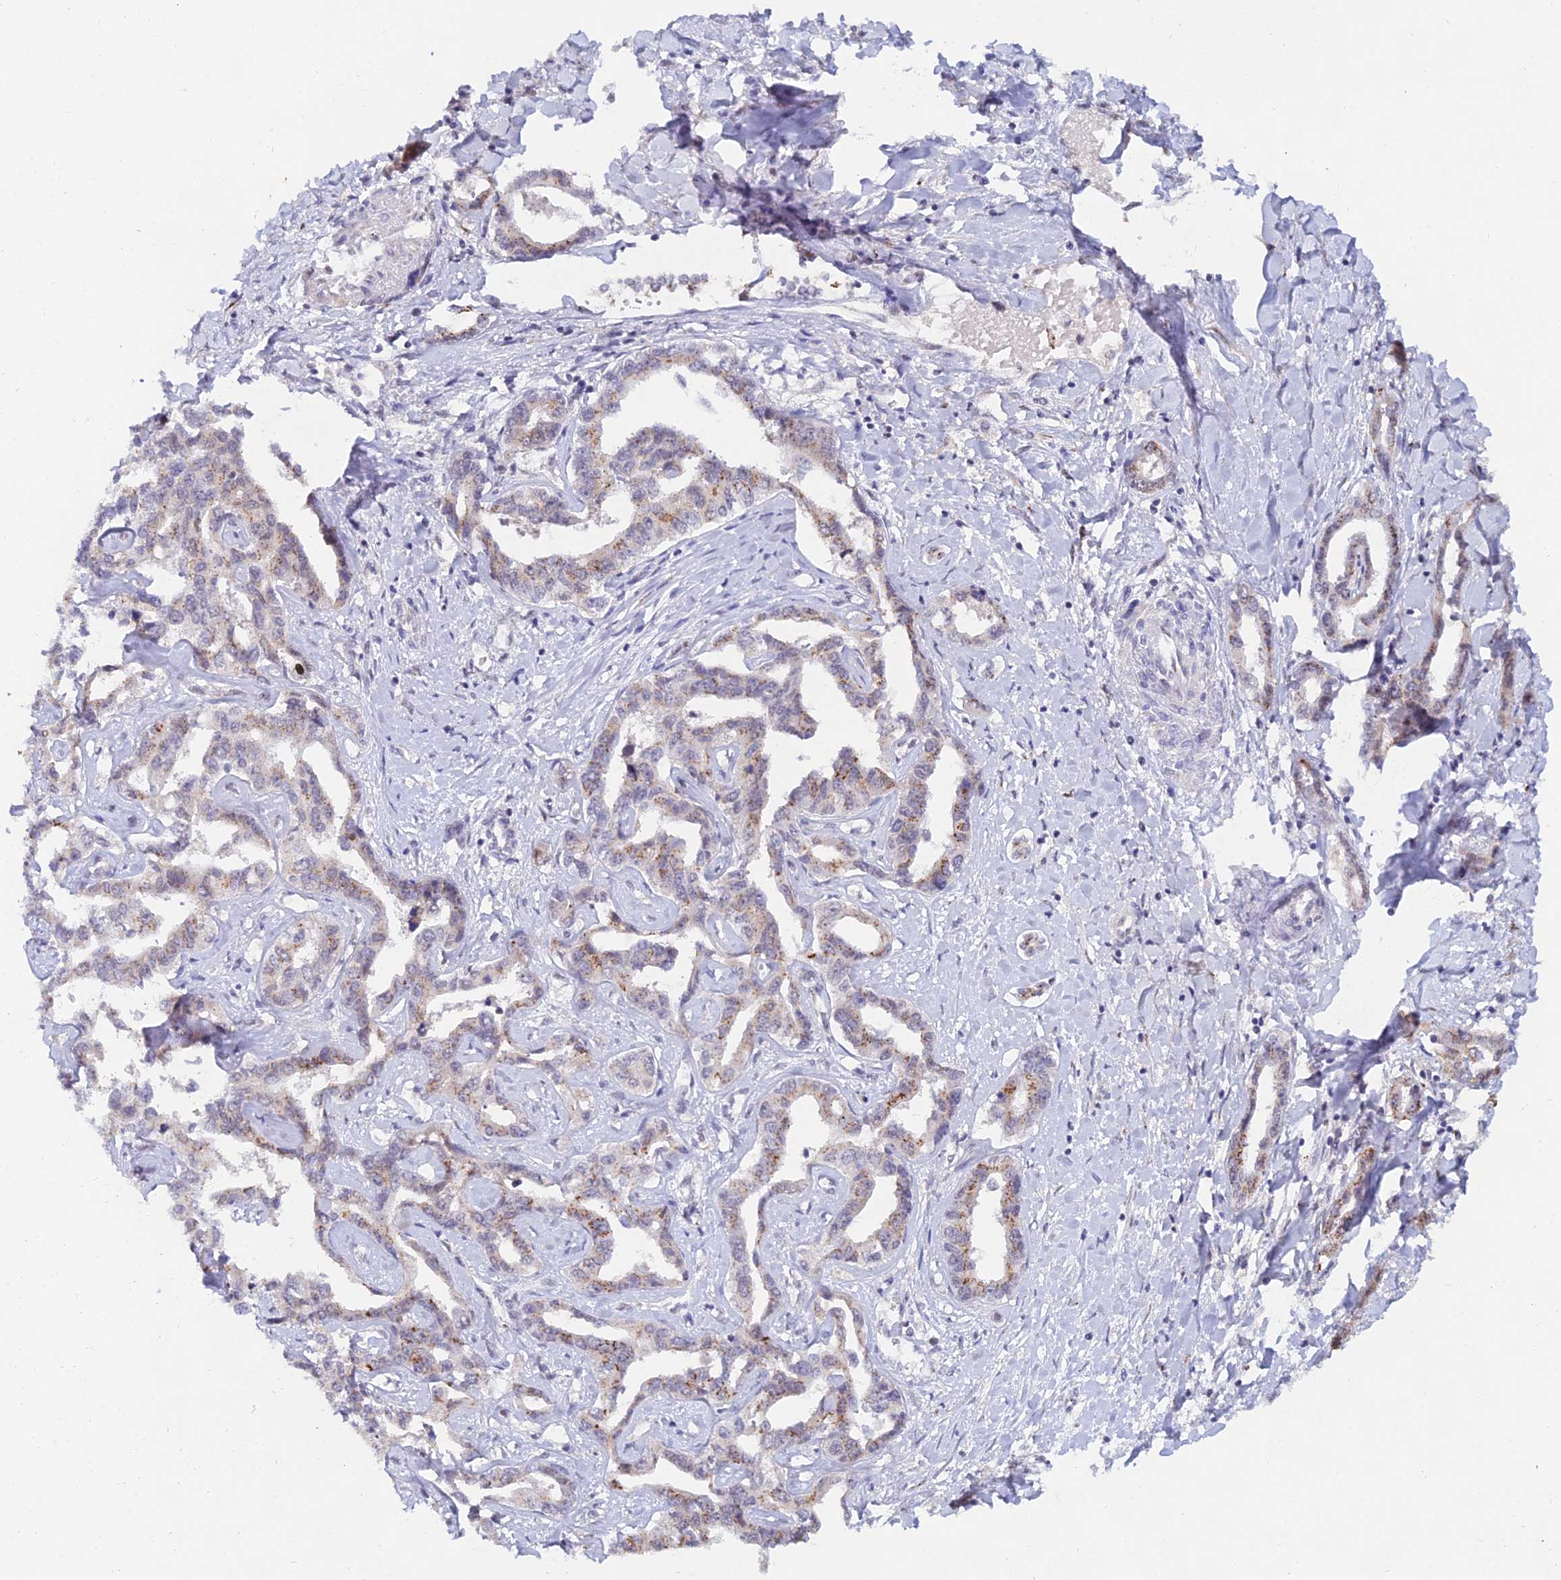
{"staining": {"intensity": "moderate", "quantity": "25%-75%", "location": "cytoplasmic/membranous"}, "tissue": "liver cancer", "cell_type": "Tumor cells", "image_type": "cancer", "snomed": [{"axis": "morphology", "description": "Cholangiocarcinoma"}, {"axis": "topography", "description": "Liver"}], "caption": "This photomicrograph demonstrates liver cancer stained with IHC to label a protein in brown. The cytoplasmic/membranous of tumor cells show moderate positivity for the protein. Nuclei are counter-stained blue.", "gene": "THOC3", "patient": {"sex": "male", "age": 59}}